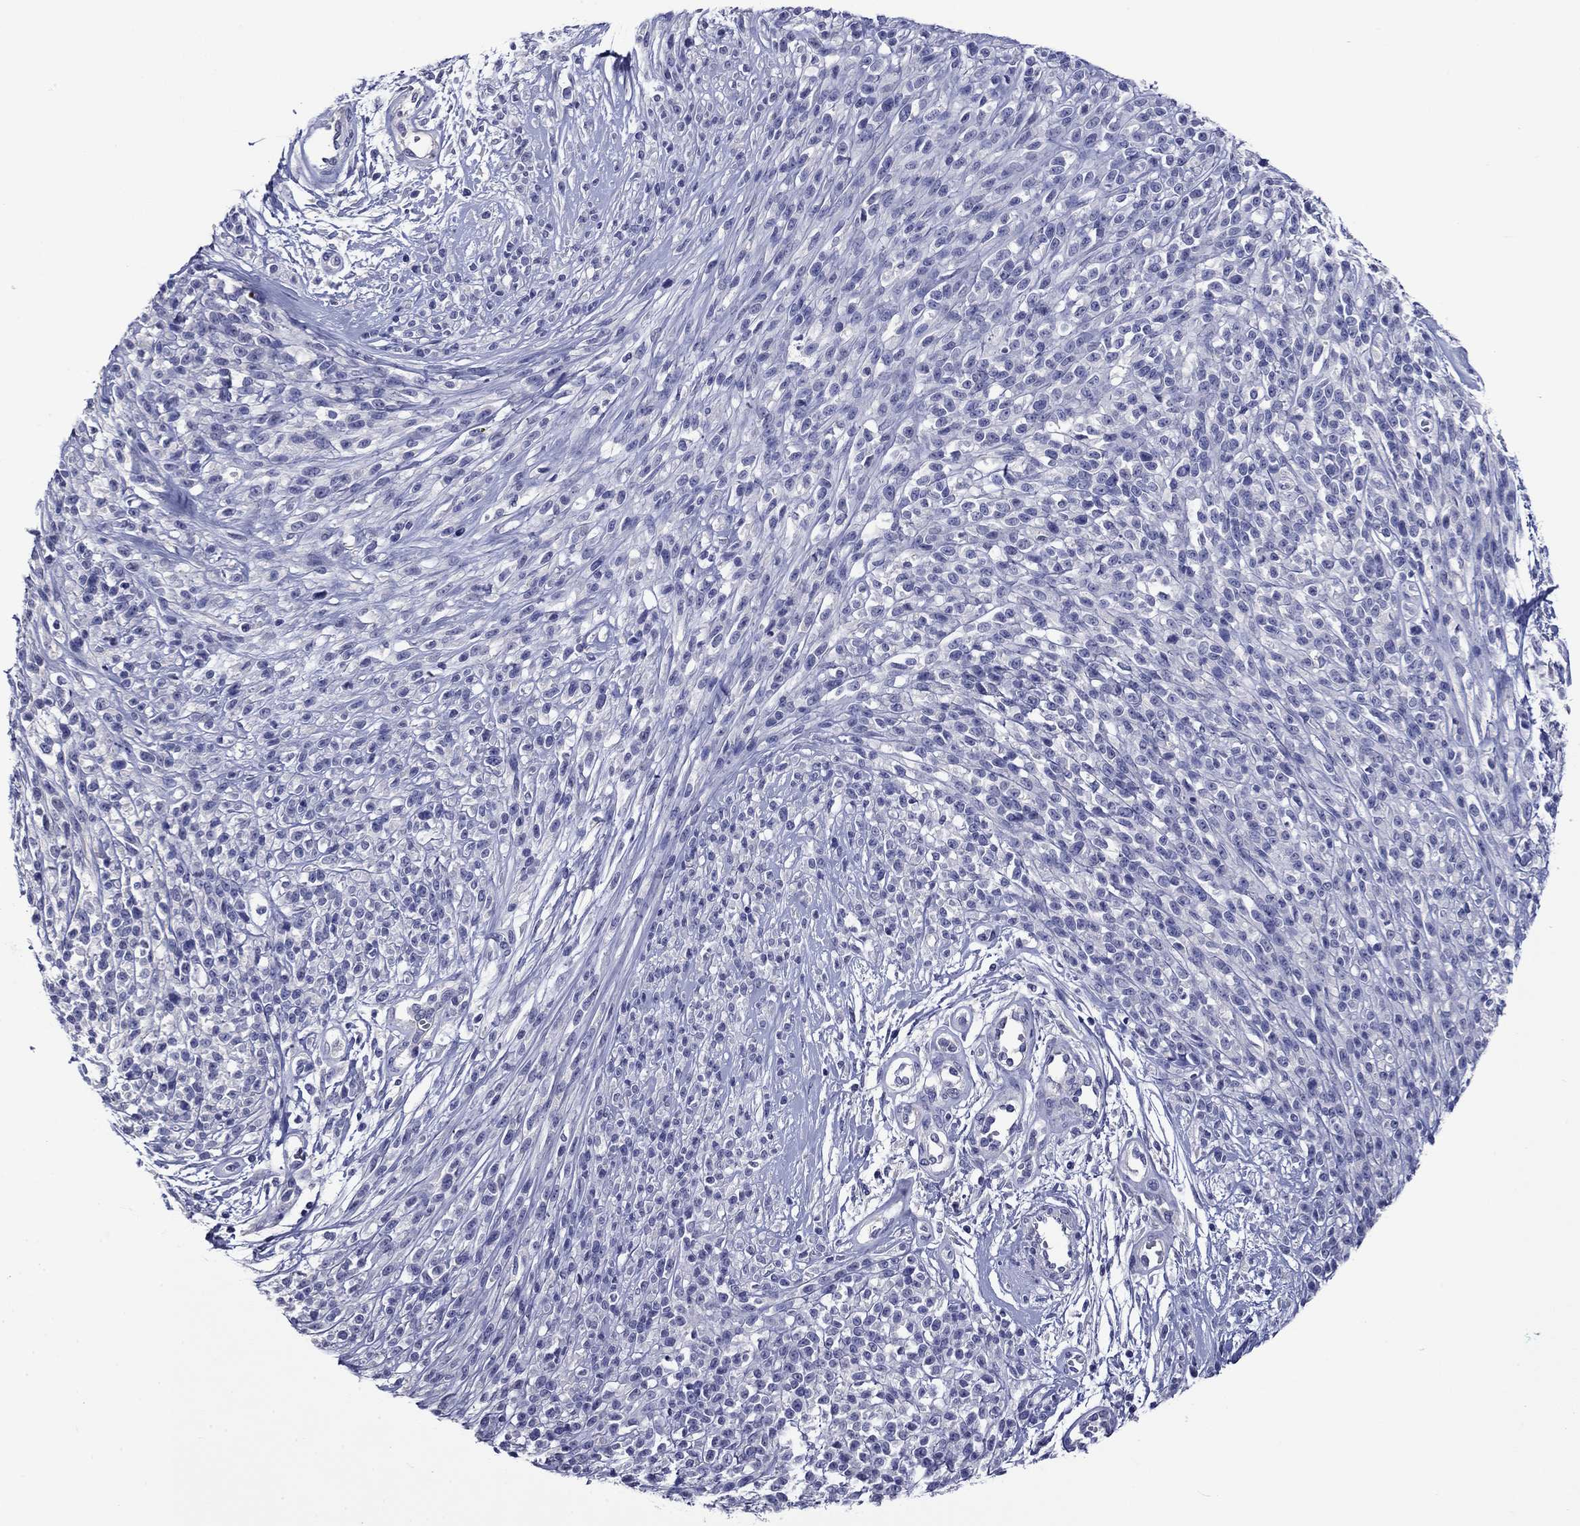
{"staining": {"intensity": "negative", "quantity": "none", "location": "none"}, "tissue": "melanoma", "cell_type": "Tumor cells", "image_type": "cancer", "snomed": [{"axis": "morphology", "description": "Malignant melanoma, NOS"}, {"axis": "topography", "description": "Skin"}, {"axis": "topography", "description": "Skin of trunk"}], "caption": "An immunohistochemistry image of melanoma is shown. There is no staining in tumor cells of melanoma.", "gene": "CNDP1", "patient": {"sex": "male", "age": 74}}